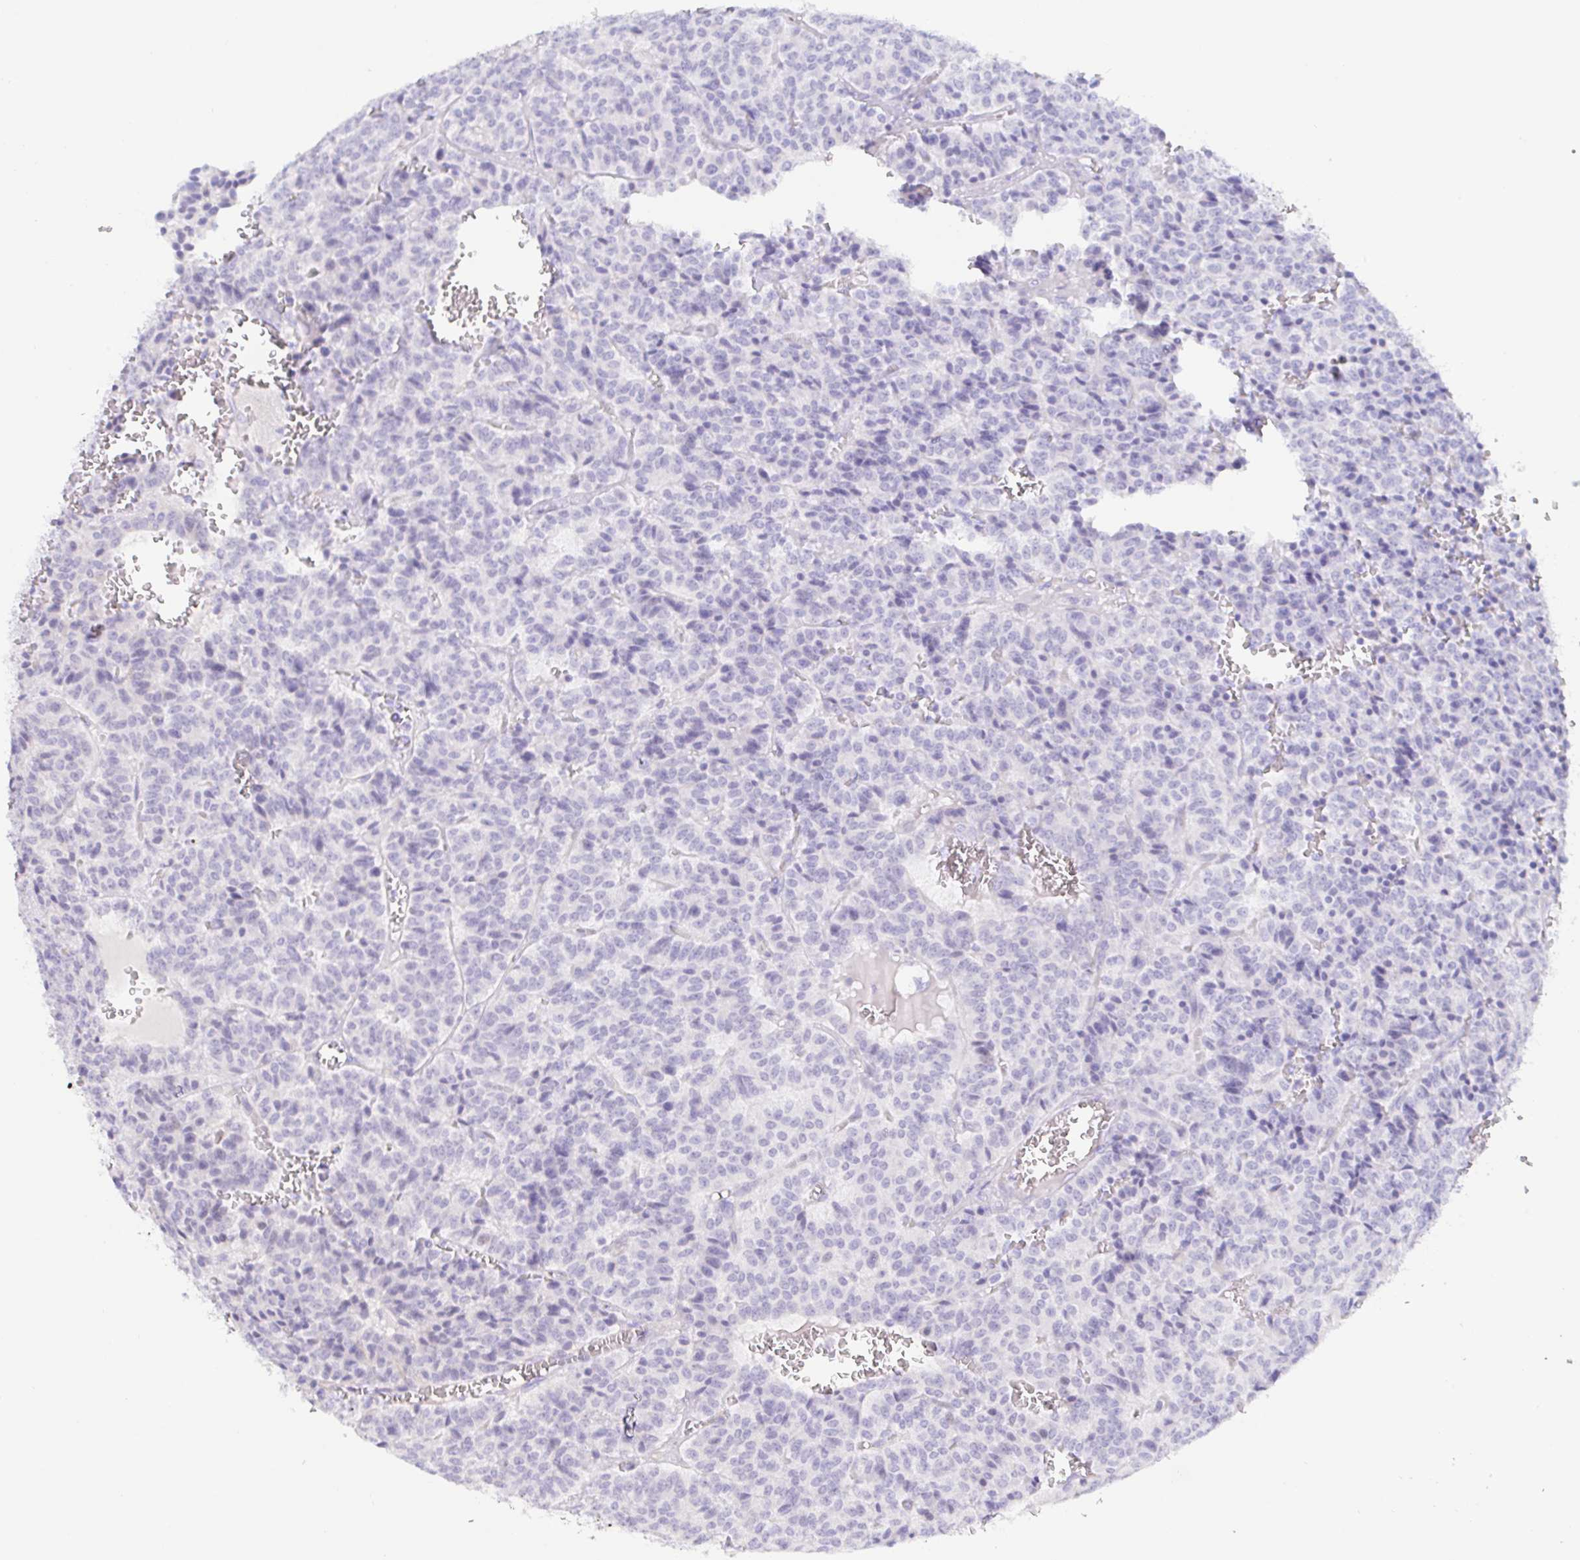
{"staining": {"intensity": "negative", "quantity": "none", "location": "none"}, "tissue": "carcinoid", "cell_type": "Tumor cells", "image_type": "cancer", "snomed": [{"axis": "morphology", "description": "Carcinoid, malignant, NOS"}, {"axis": "topography", "description": "Lung"}], "caption": "Carcinoid stained for a protein using immunohistochemistry demonstrates no positivity tumor cells.", "gene": "PINLYP", "patient": {"sex": "male", "age": 70}}